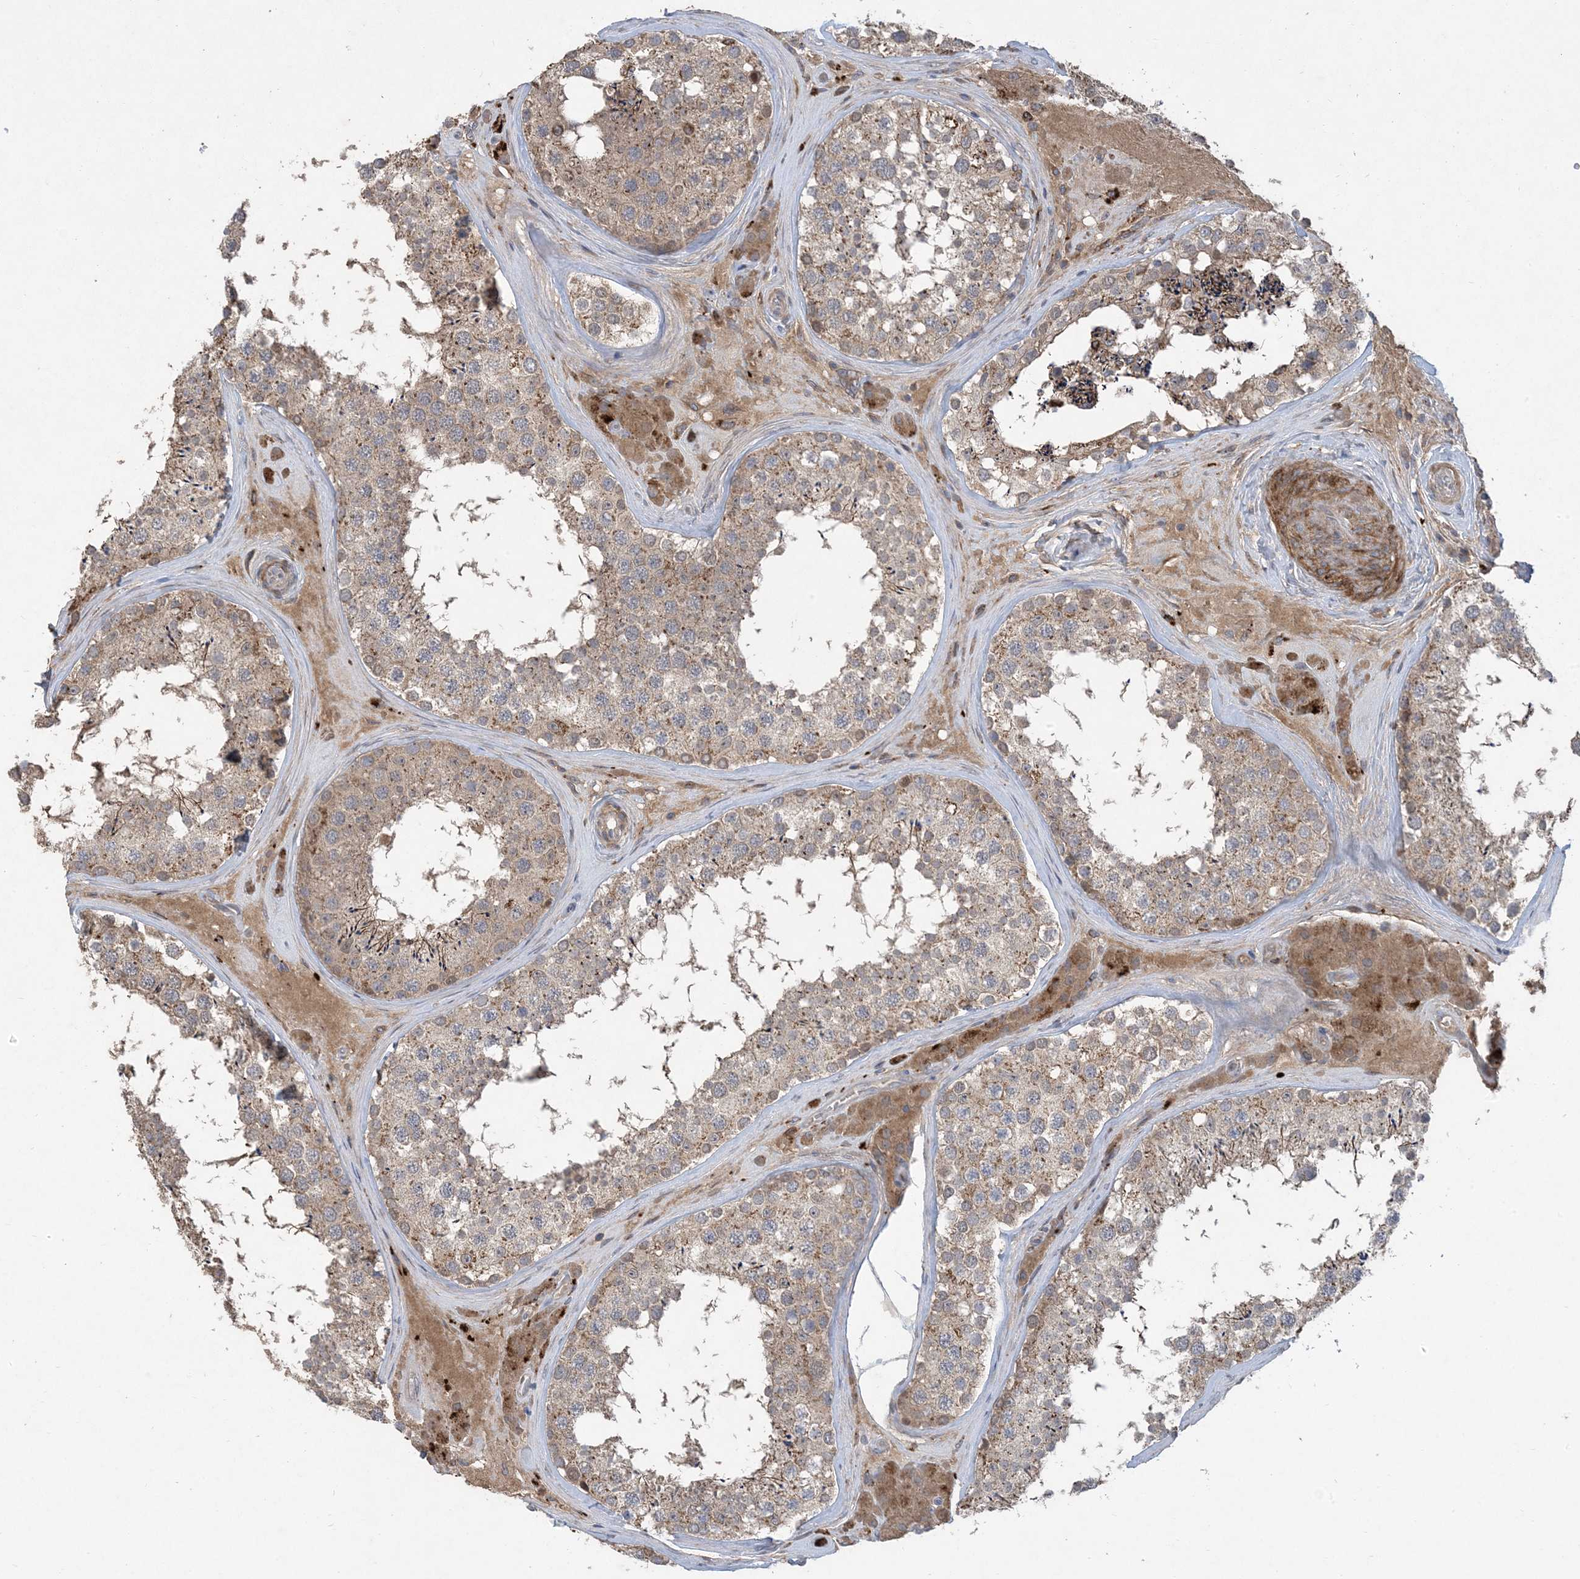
{"staining": {"intensity": "moderate", "quantity": ">75%", "location": "cytoplasmic/membranous"}, "tissue": "testis", "cell_type": "Cells in seminiferous ducts", "image_type": "normal", "snomed": [{"axis": "morphology", "description": "Normal tissue, NOS"}, {"axis": "topography", "description": "Testis"}], "caption": "Protein expression by IHC shows moderate cytoplasmic/membranous positivity in about >75% of cells in seminiferous ducts in unremarkable testis.", "gene": "MASP2", "patient": {"sex": "male", "age": 46}}